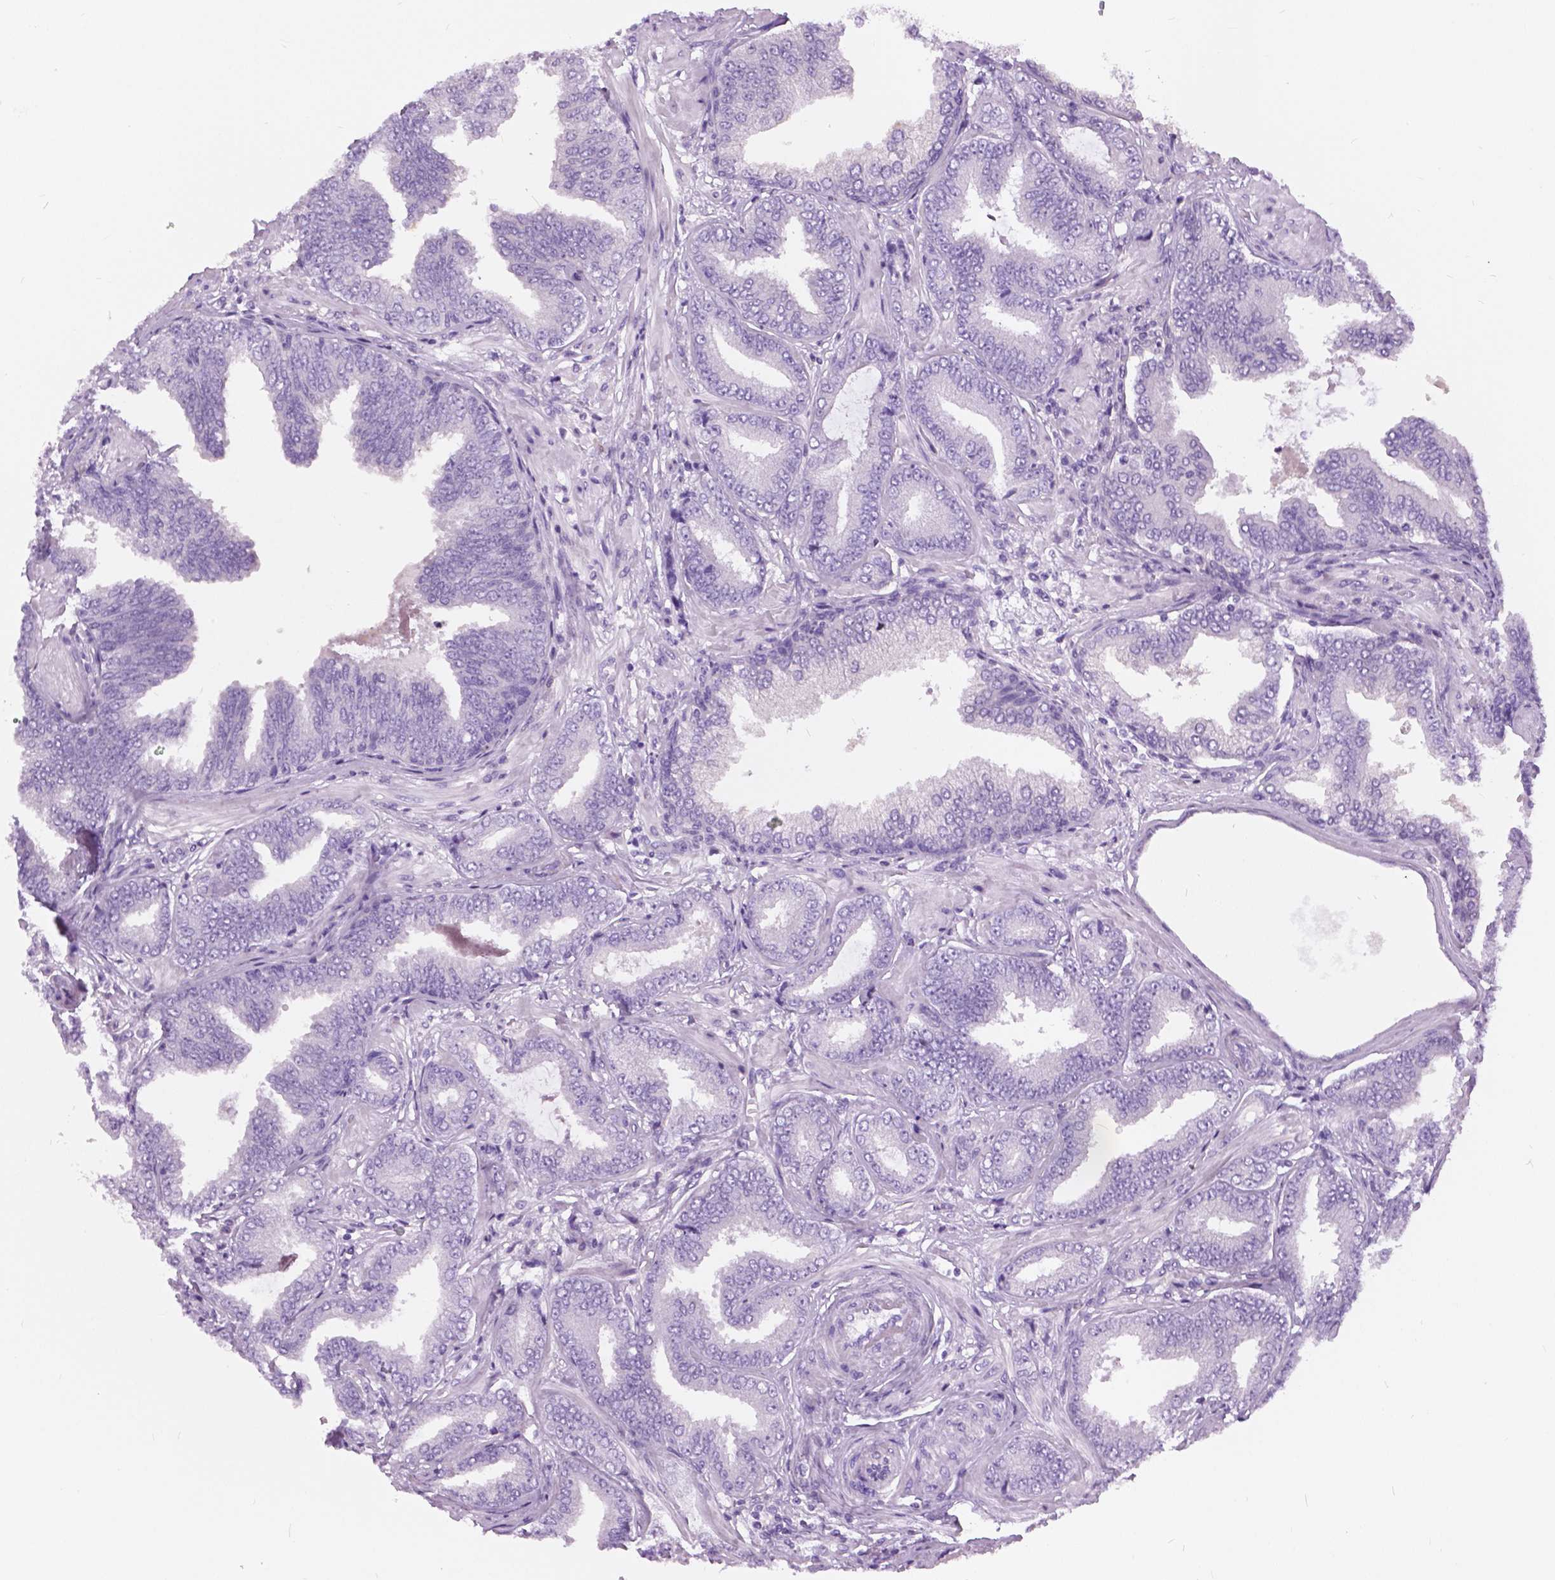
{"staining": {"intensity": "negative", "quantity": "none", "location": "none"}, "tissue": "prostate cancer", "cell_type": "Tumor cells", "image_type": "cancer", "snomed": [{"axis": "morphology", "description": "Adenocarcinoma, Low grade"}, {"axis": "topography", "description": "Prostate"}], "caption": "Immunohistochemistry micrograph of adenocarcinoma (low-grade) (prostate) stained for a protein (brown), which exhibits no staining in tumor cells. (DAB (3,3'-diaminobenzidine) immunohistochemistry (IHC) visualized using brightfield microscopy, high magnification).", "gene": "TP53TG5", "patient": {"sex": "male", "age": 55}}